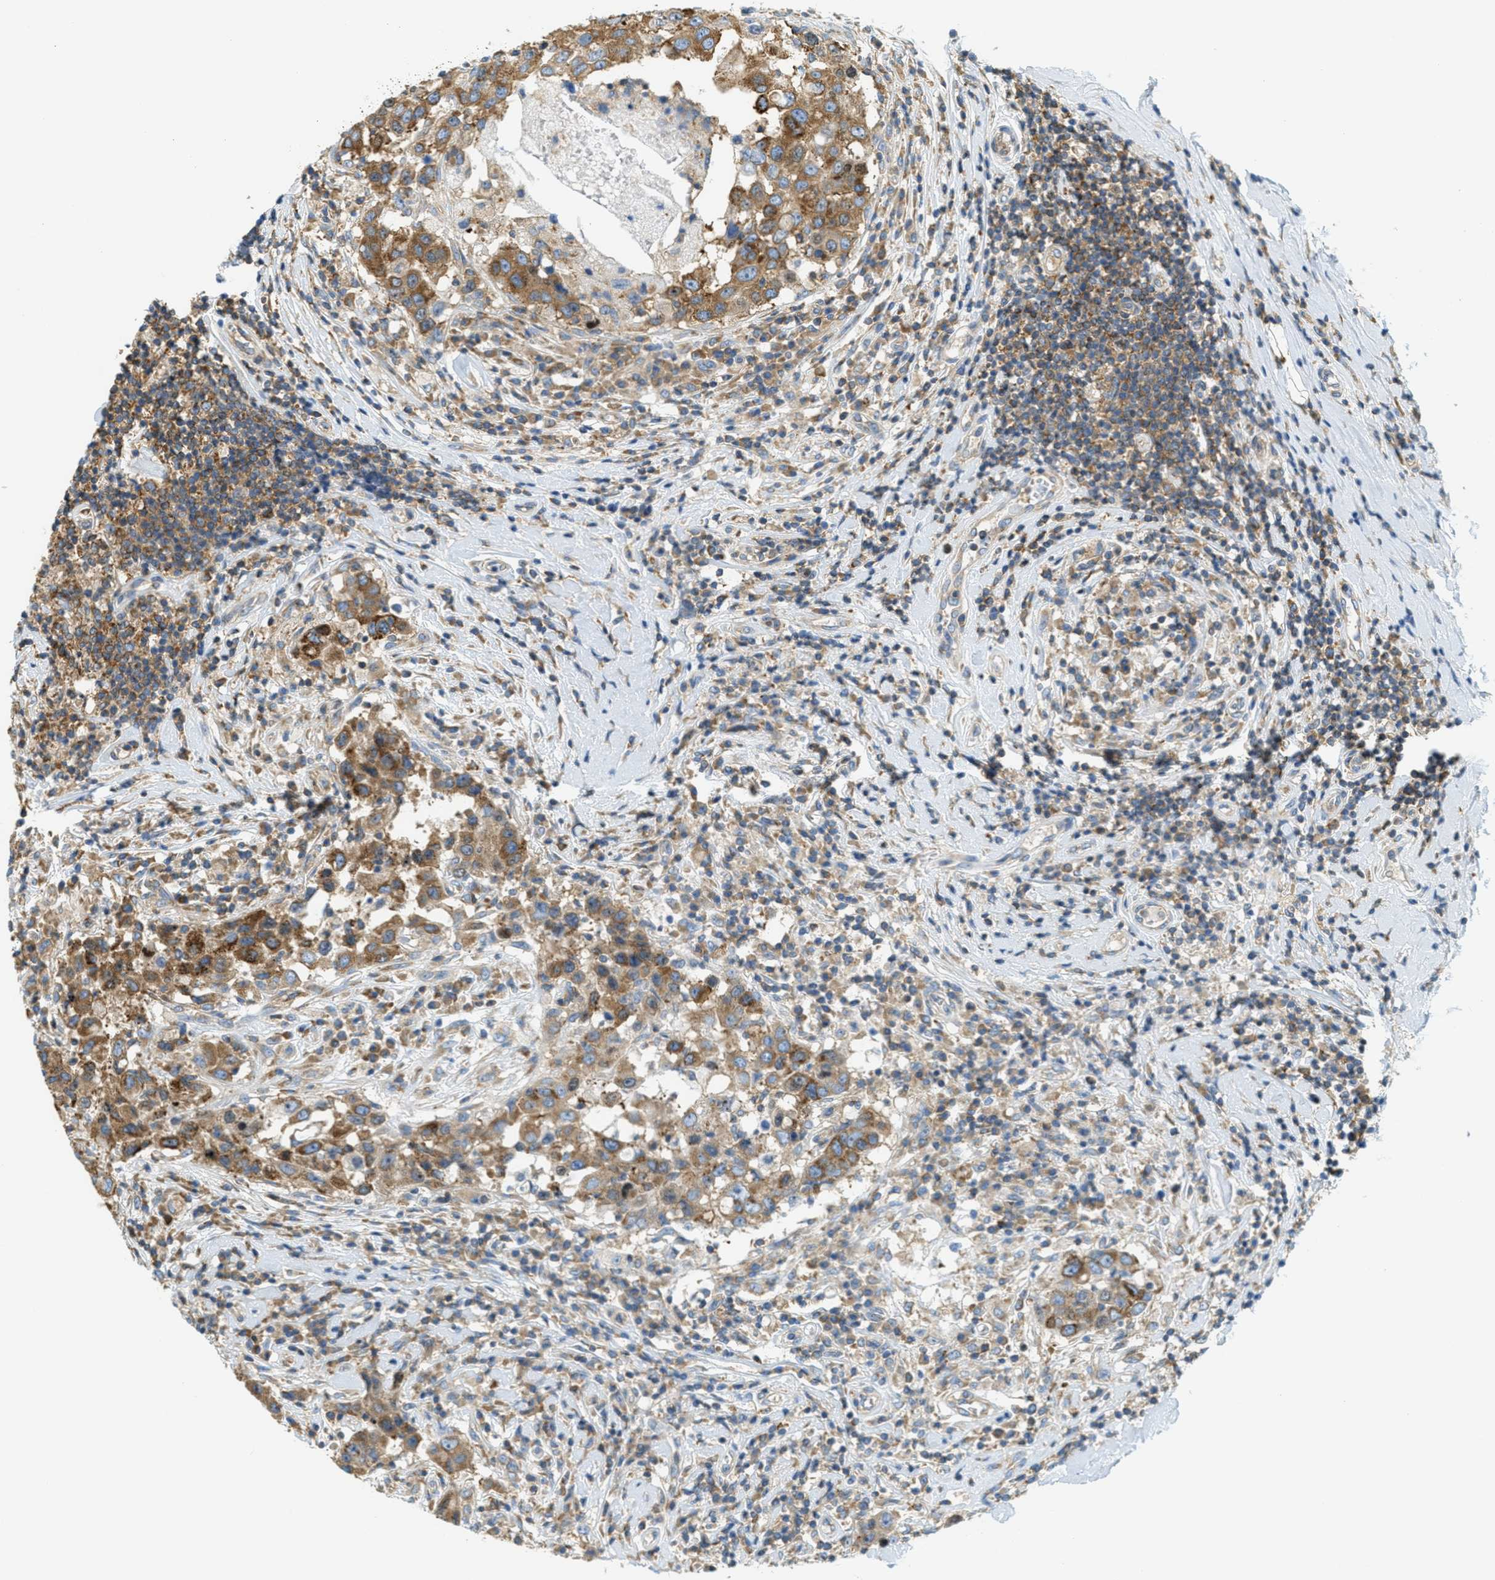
{"staining": {"intensity": "moderate", "quantity": ">75%", "location": "cytoplasmic/membranous"}, "tissue": "breast cancer", "cell_type": "Tumor cells", "image_type": "cancer", "snomed": [{"axis": "morphology", "description": "Duct carcinoma"}, {"axis": "topography", "description": "Breast"}], "caption": "About >75% of tumor cells in breast cancer demonstrate moderate cytoplasmic/membranous protein expression as visualized by brown immunohistochemical staining.", "gene": "ABCF1", "patient": {"sex": "female", "age": 27}}